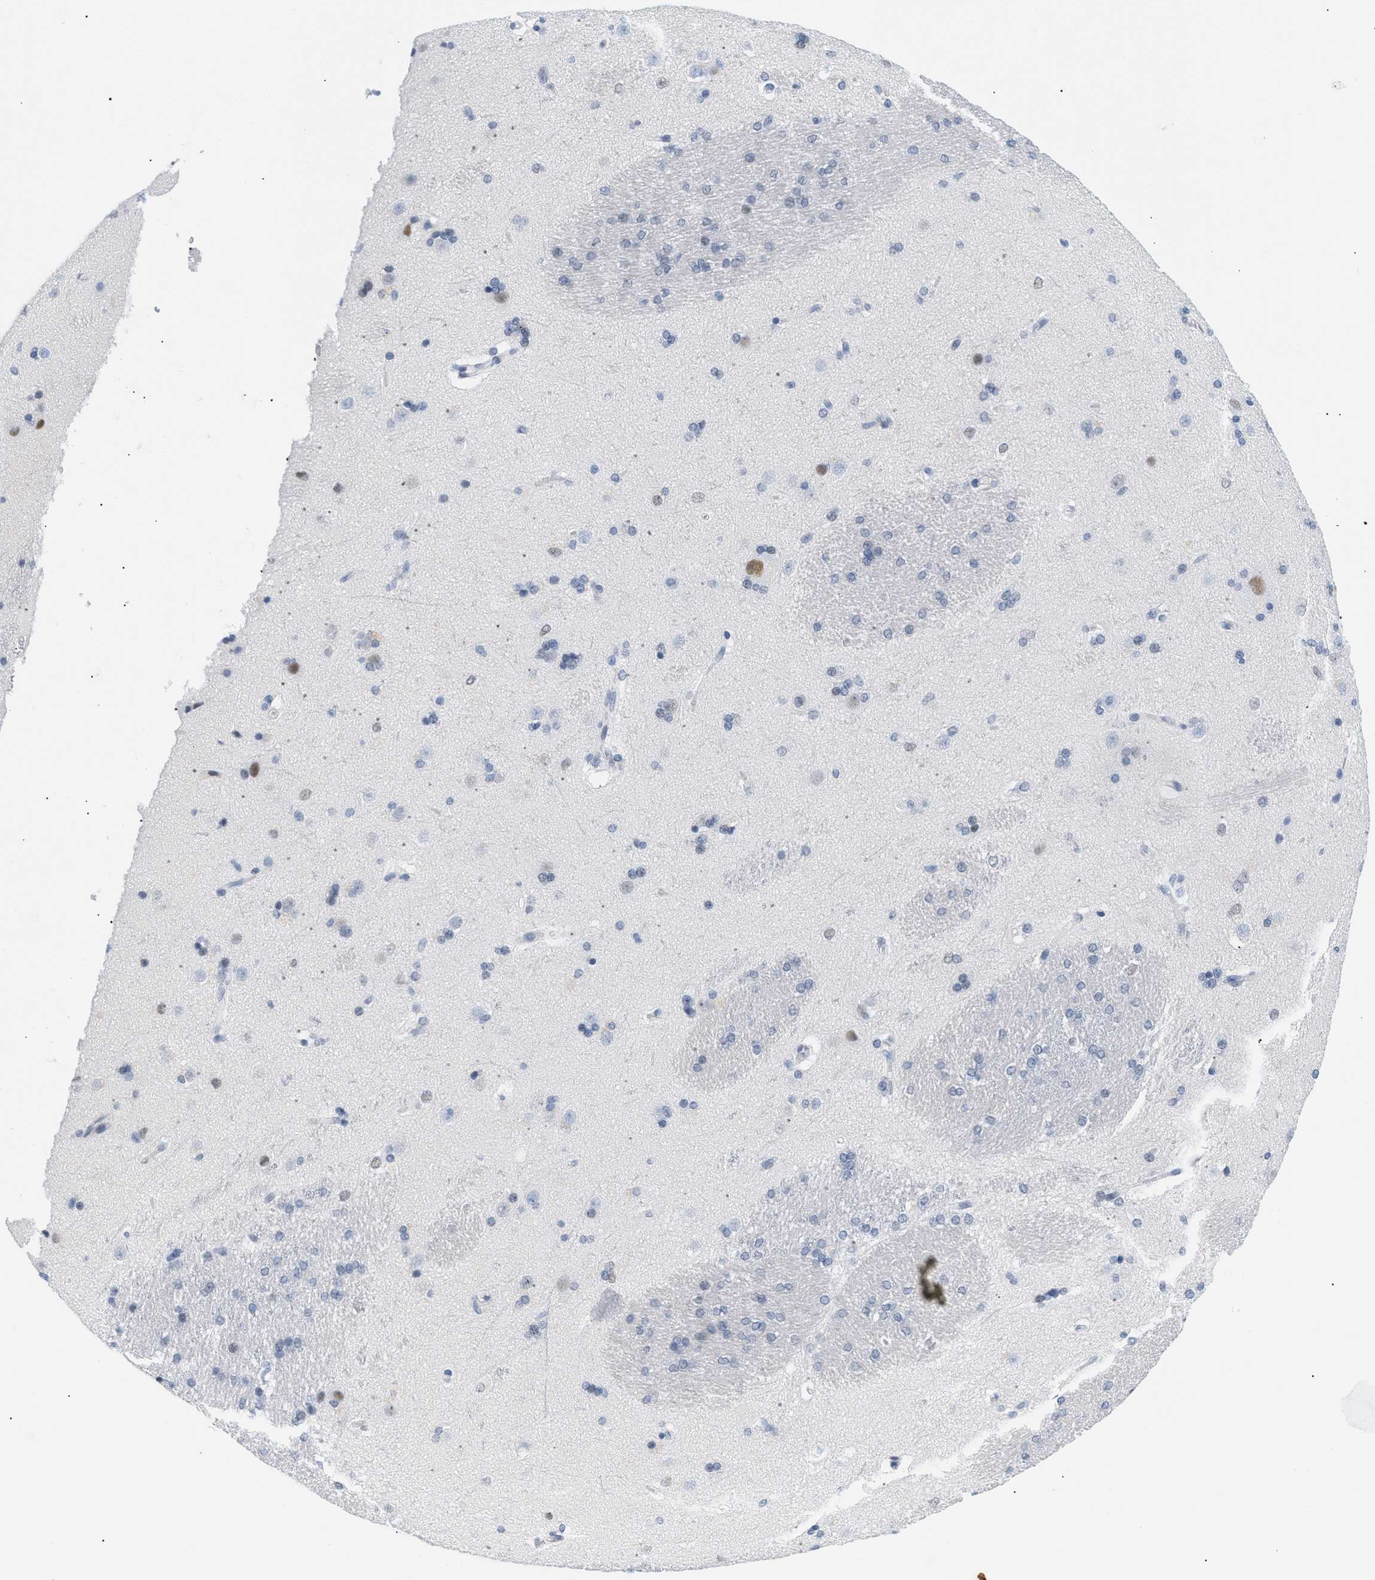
{"staining": {"intensity": "negative", "quantity": "none", "location": "none"}, "tissue": "caudate", "cell_type": "Glial cells", "image_type": "normal", "snomed": [{"axis": "morphology", "description": "Normal tissue, NOS"}, {"axis": "topography", "description": "Lateral ventricle wall"}], "caption": "This is an immunohistochemistry (IHC) image of benign human caudate. There is no expression in glial cells.", "gene": "ELN", "patient": {"sex": "female", "age": 19}}